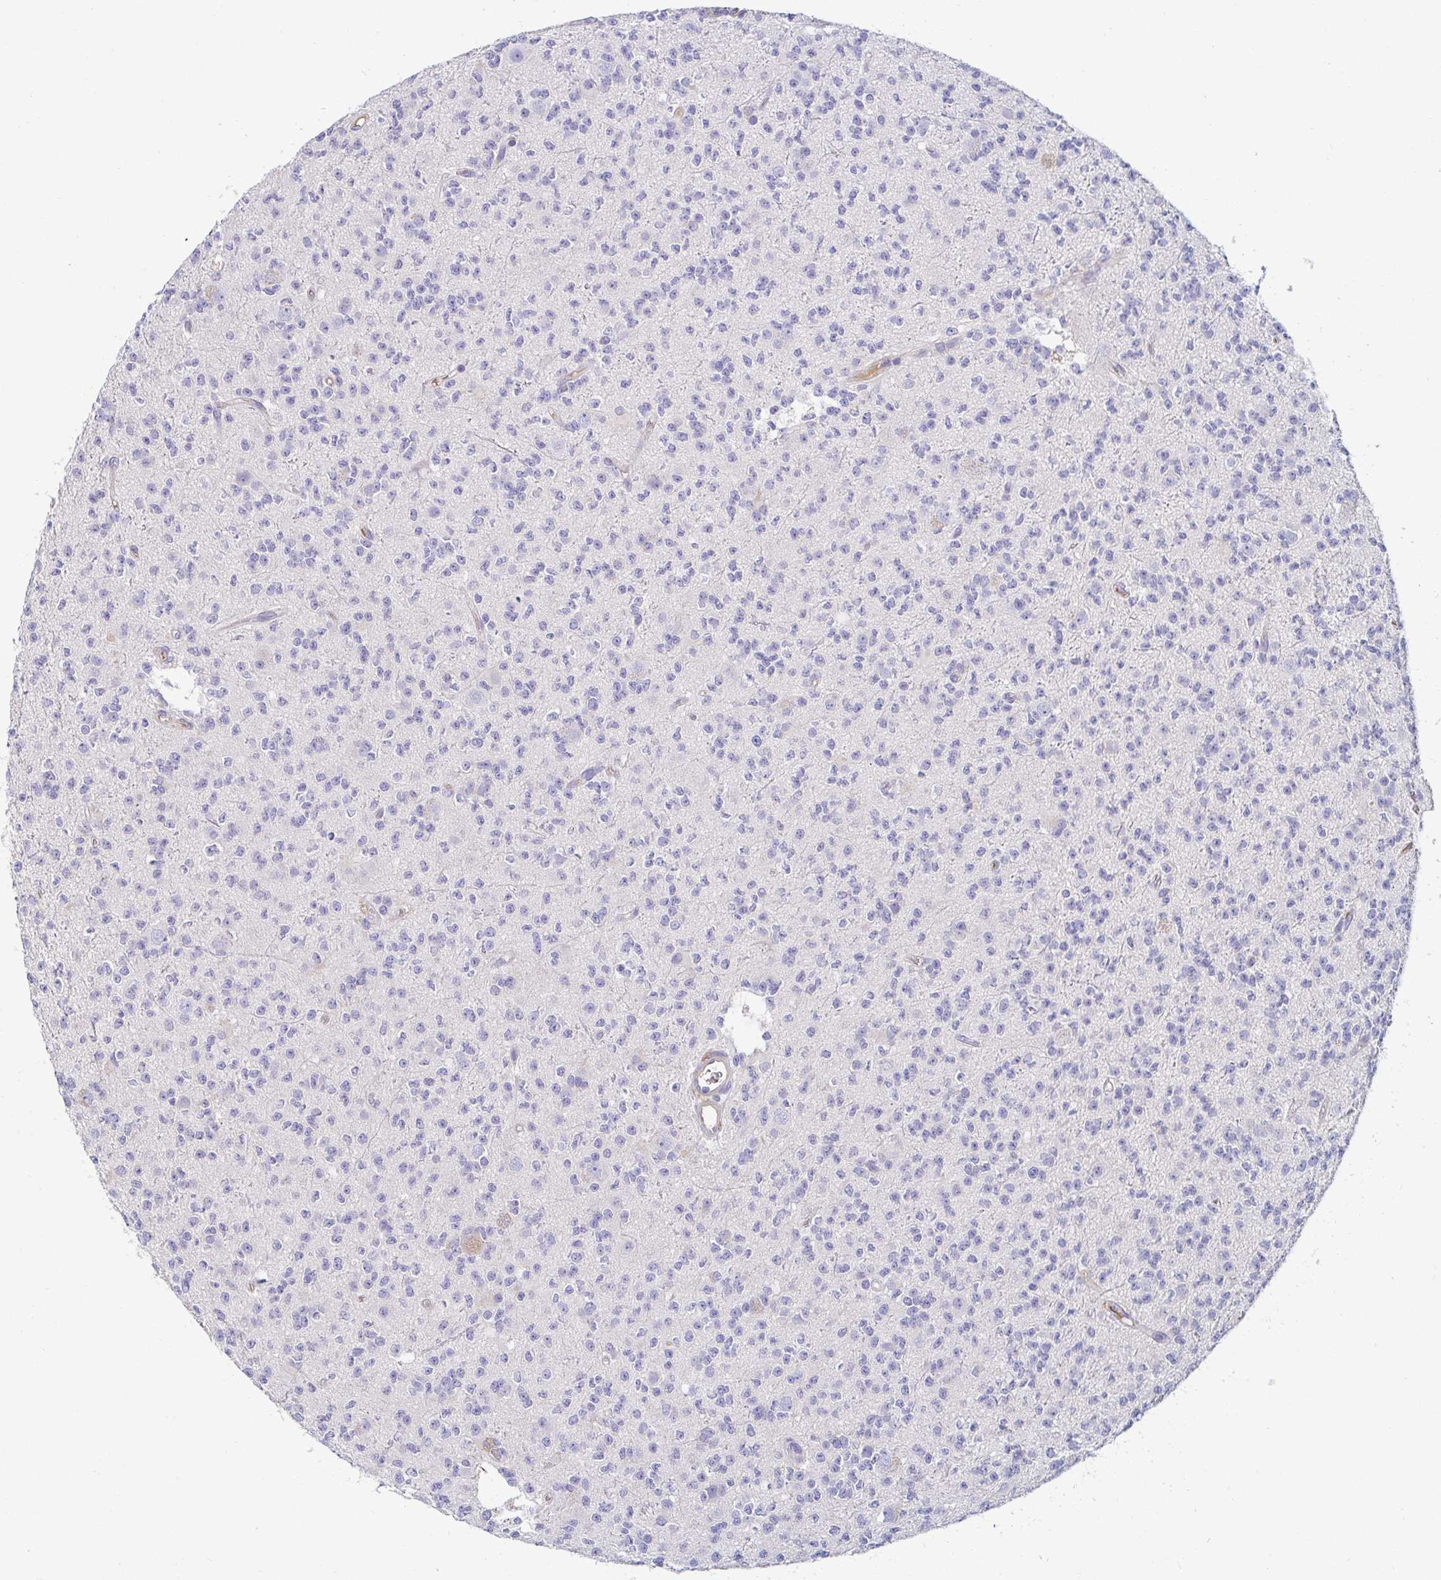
{"staining": {"intensity": "negative", "quantity": "none", "location": "none"}, "tissue": "glioma", "cell_type": "Tumor cells", "image_type": "cancer", "snomed": [{"axis": "morphology", "description": "Glioma, malignant, High grade"}, {"axis": "topography", "description": "Brain"}], "caption": "Tumor cells are negative for protein expression in human malignant glioma (high-grade). The staining is performed using DAB brown chromogen with nuclei counter-stained in using hematoxylin.", "gene": "C4orf17", "patient": {"sex": "male", "age": 36}}